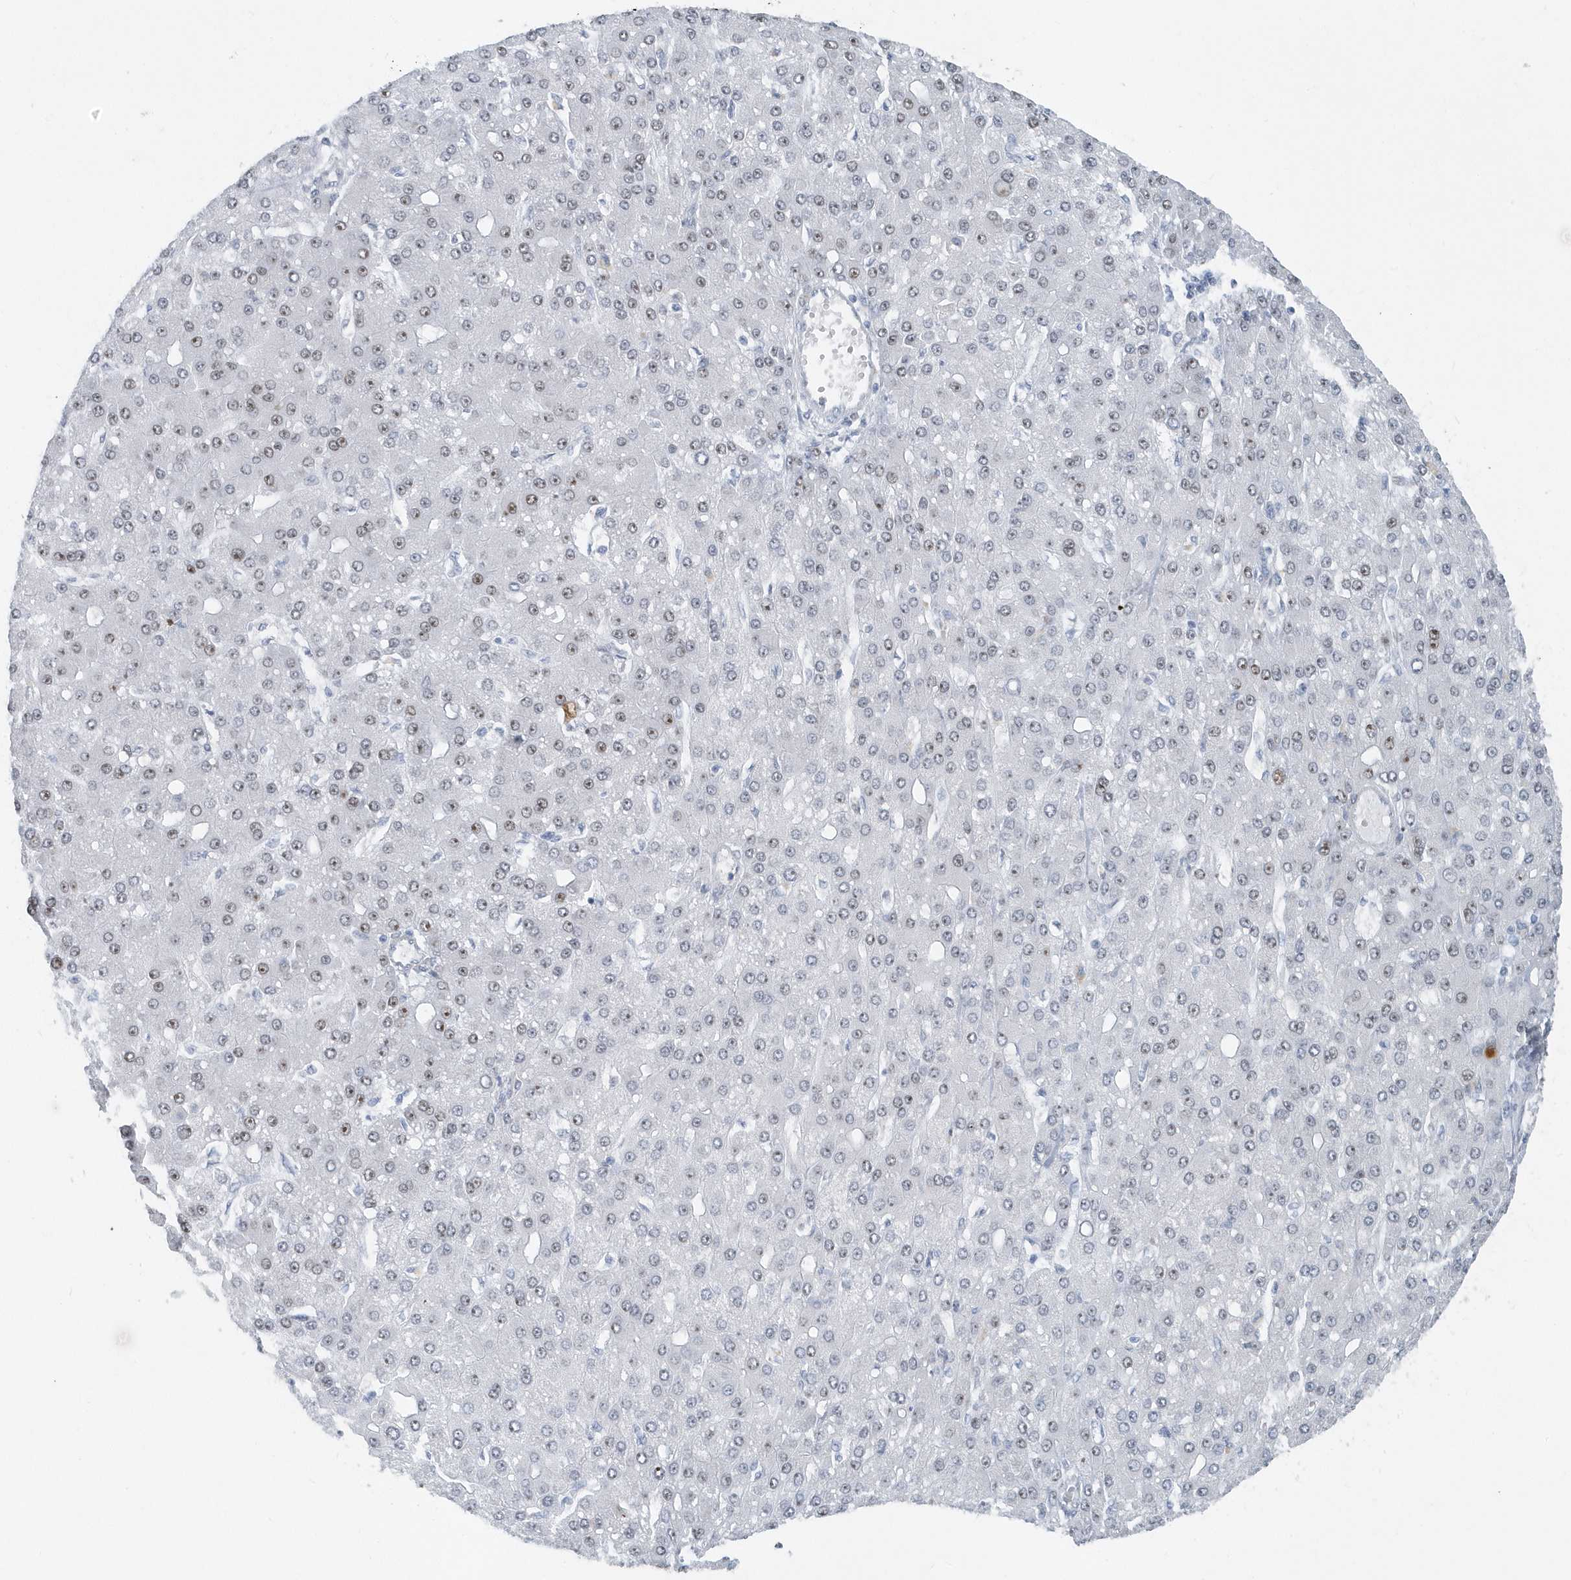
{"staining": {"intensity": "weak", "quantity": "<25%", "location": "nuclear"}, "tissue": "liver cancer", "cell_type": "Tumor cells", "image_type": "cancer", "snomed": [{"axis": "morphology", "description": "Carcinoma, Hepatocellular, NOS"}, {"axis": "topography", "description": "Liver"}], "caption": "DAB immunohistochemical staining of hepatocellular carcinoma (liver) reveals no significant positivity in tumor cells.", "gene": "RPF2", "patient": {"sex": "male", "age": 67}}